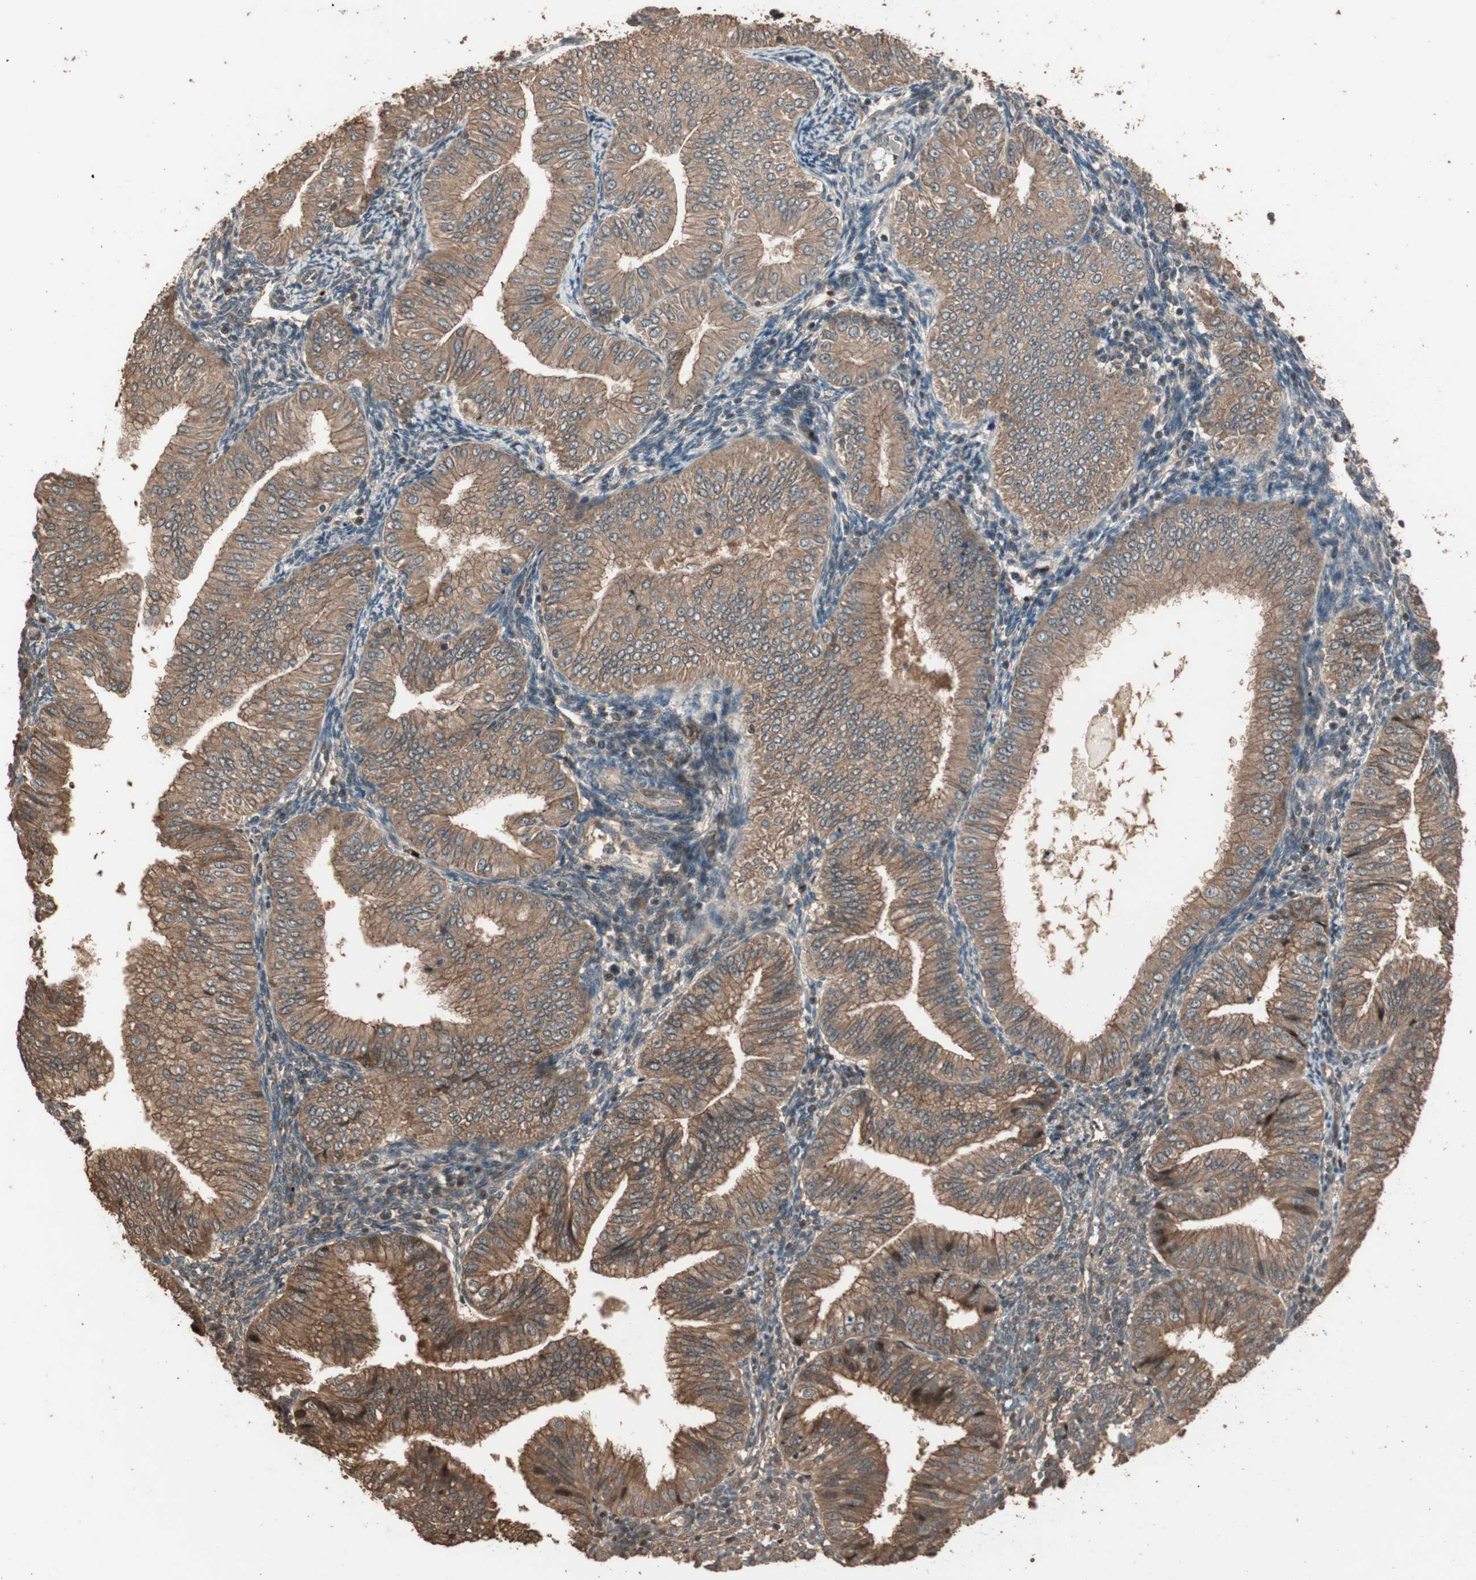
{"staining": {"intensity": "moderate", "quantity": ">75%", "location": "cytoplasmic/membranous"}, "tissue": "endometrial cancer", "cell_type": "Tumor cells", "image_type": "cancer", "snomed": [{"axis": "morphology", "description": "Normal tissue, NOS"}, {"axis": "morphology", "description": "Adenocarcinoma, NOS"}, {"axis": "topography", "description": "Endometrium"}], "caption": "Endometrial adenocarcinoma was stained to show a protein in brown. There is medium levels of moderate cytoplasmic/membranous expression in about >75% of tumor cells.", "gene": "USP20", "patient": {"sex": "female", "age": 53}}